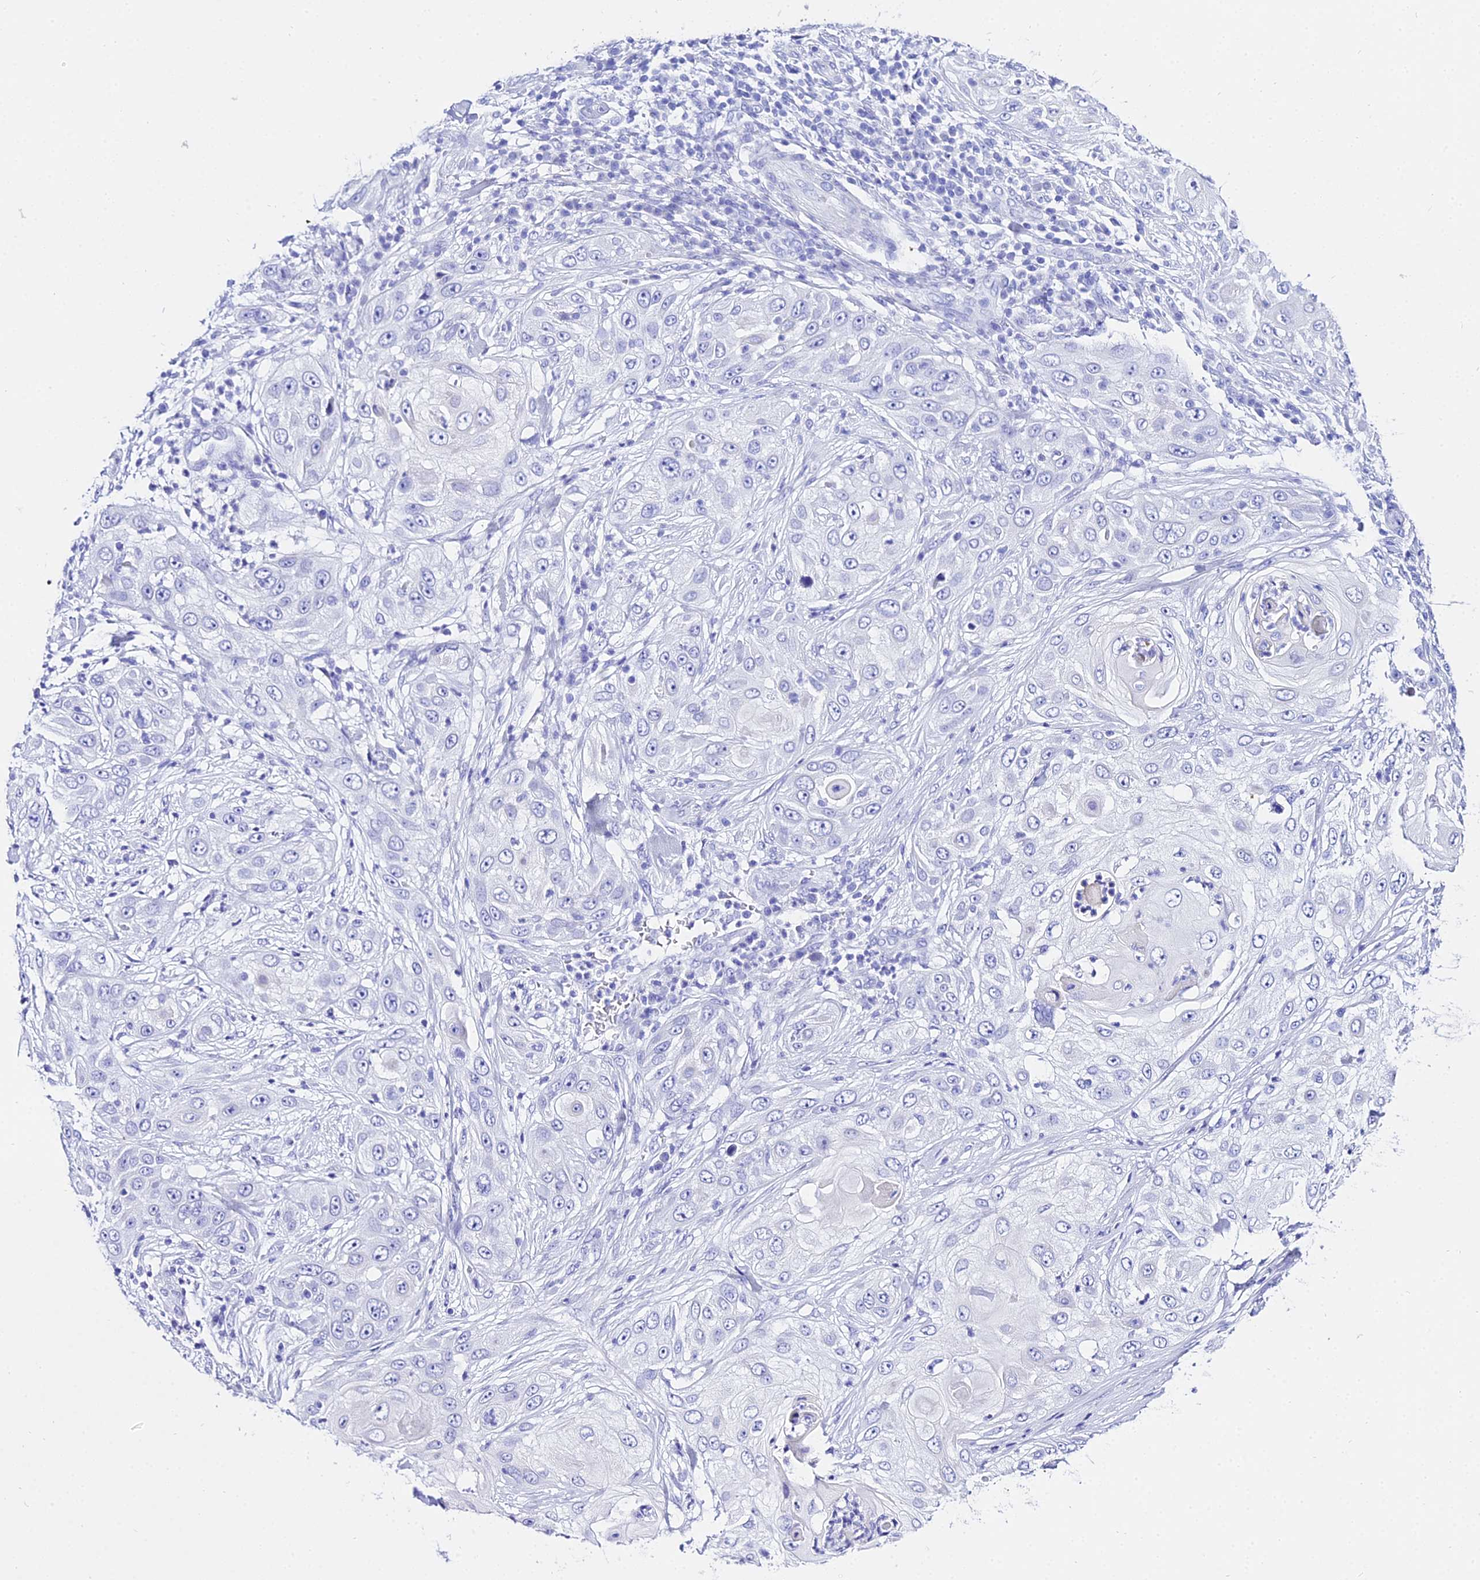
{"staining": {"intensity": "negative", "quantity": "none", "location": "none"}, "tissue": "skin cancer", "cell_type": "Tumor cells", "image_type": "cancer", "snomed": [{"axis": "morphology", "description": "Squamous cell carcinoma, NOS"}, {"axis": "topography", "description": "Skin"}], "caption": "Micrograph shows no protein expression in tumor cells of squamous cell carcinoma (skin) tissue.", "gene": "TRMT44", "patient": {"sex": "female", "age": 44}}